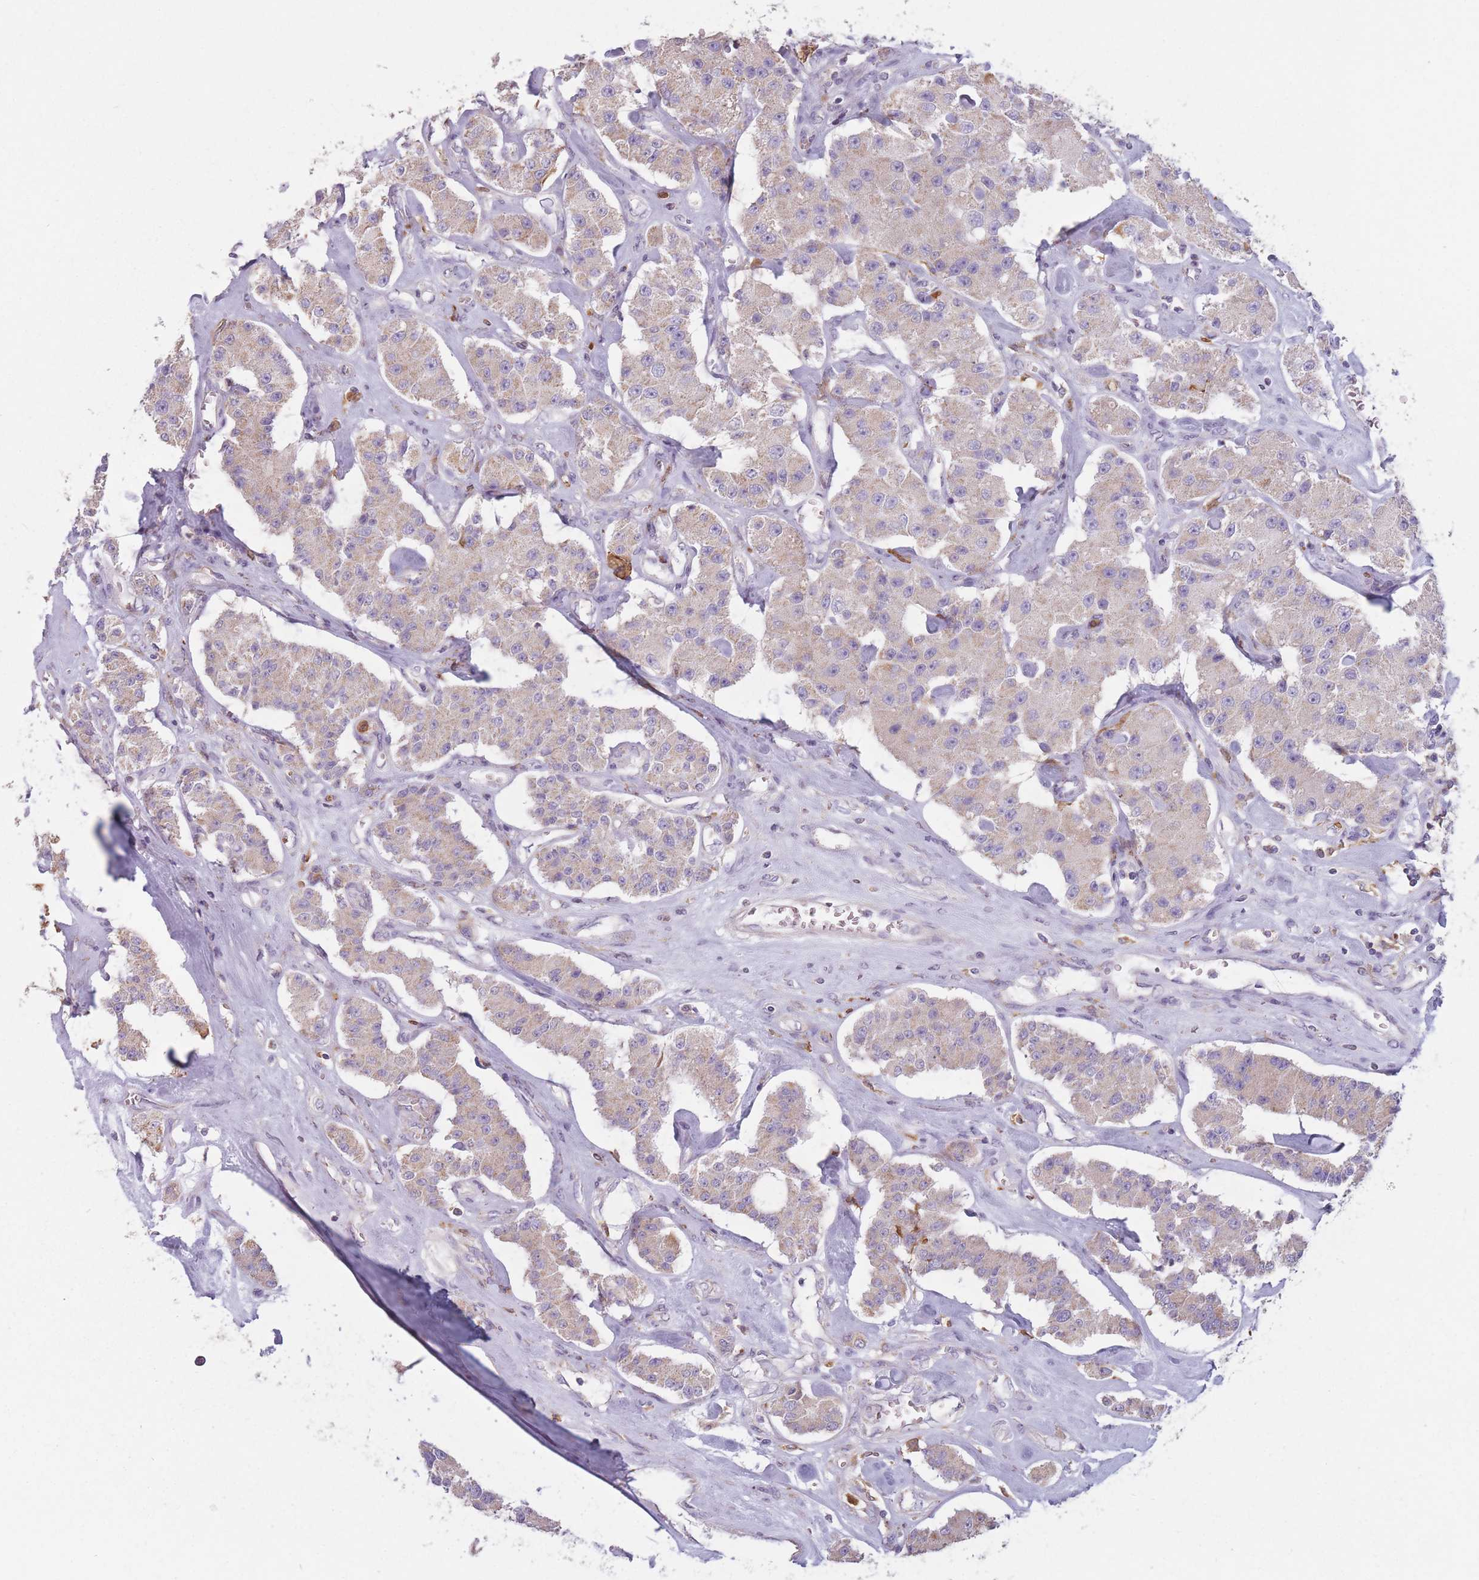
{"staining": {"intensity": "weak", "quantity": ">75%", "location": "cytoplasmic/membranous"}, "tissue": "carcinoid", "cell_type": "Tumor cells", "image_type": "cancer", "snomed": [{"axis": "morphology", "description": "Carcinoid, malignant, NOS"}, {"axis": "topography", "description": "Pancreas"}], "caption": "Weak cytoplasmic/membranous positivity for a protein is appreciated in approximately >75% of tumor cells of carcinoid using IHC.", "gene": "PRAM1", "patient": {"sex": "male", "age": 41}}